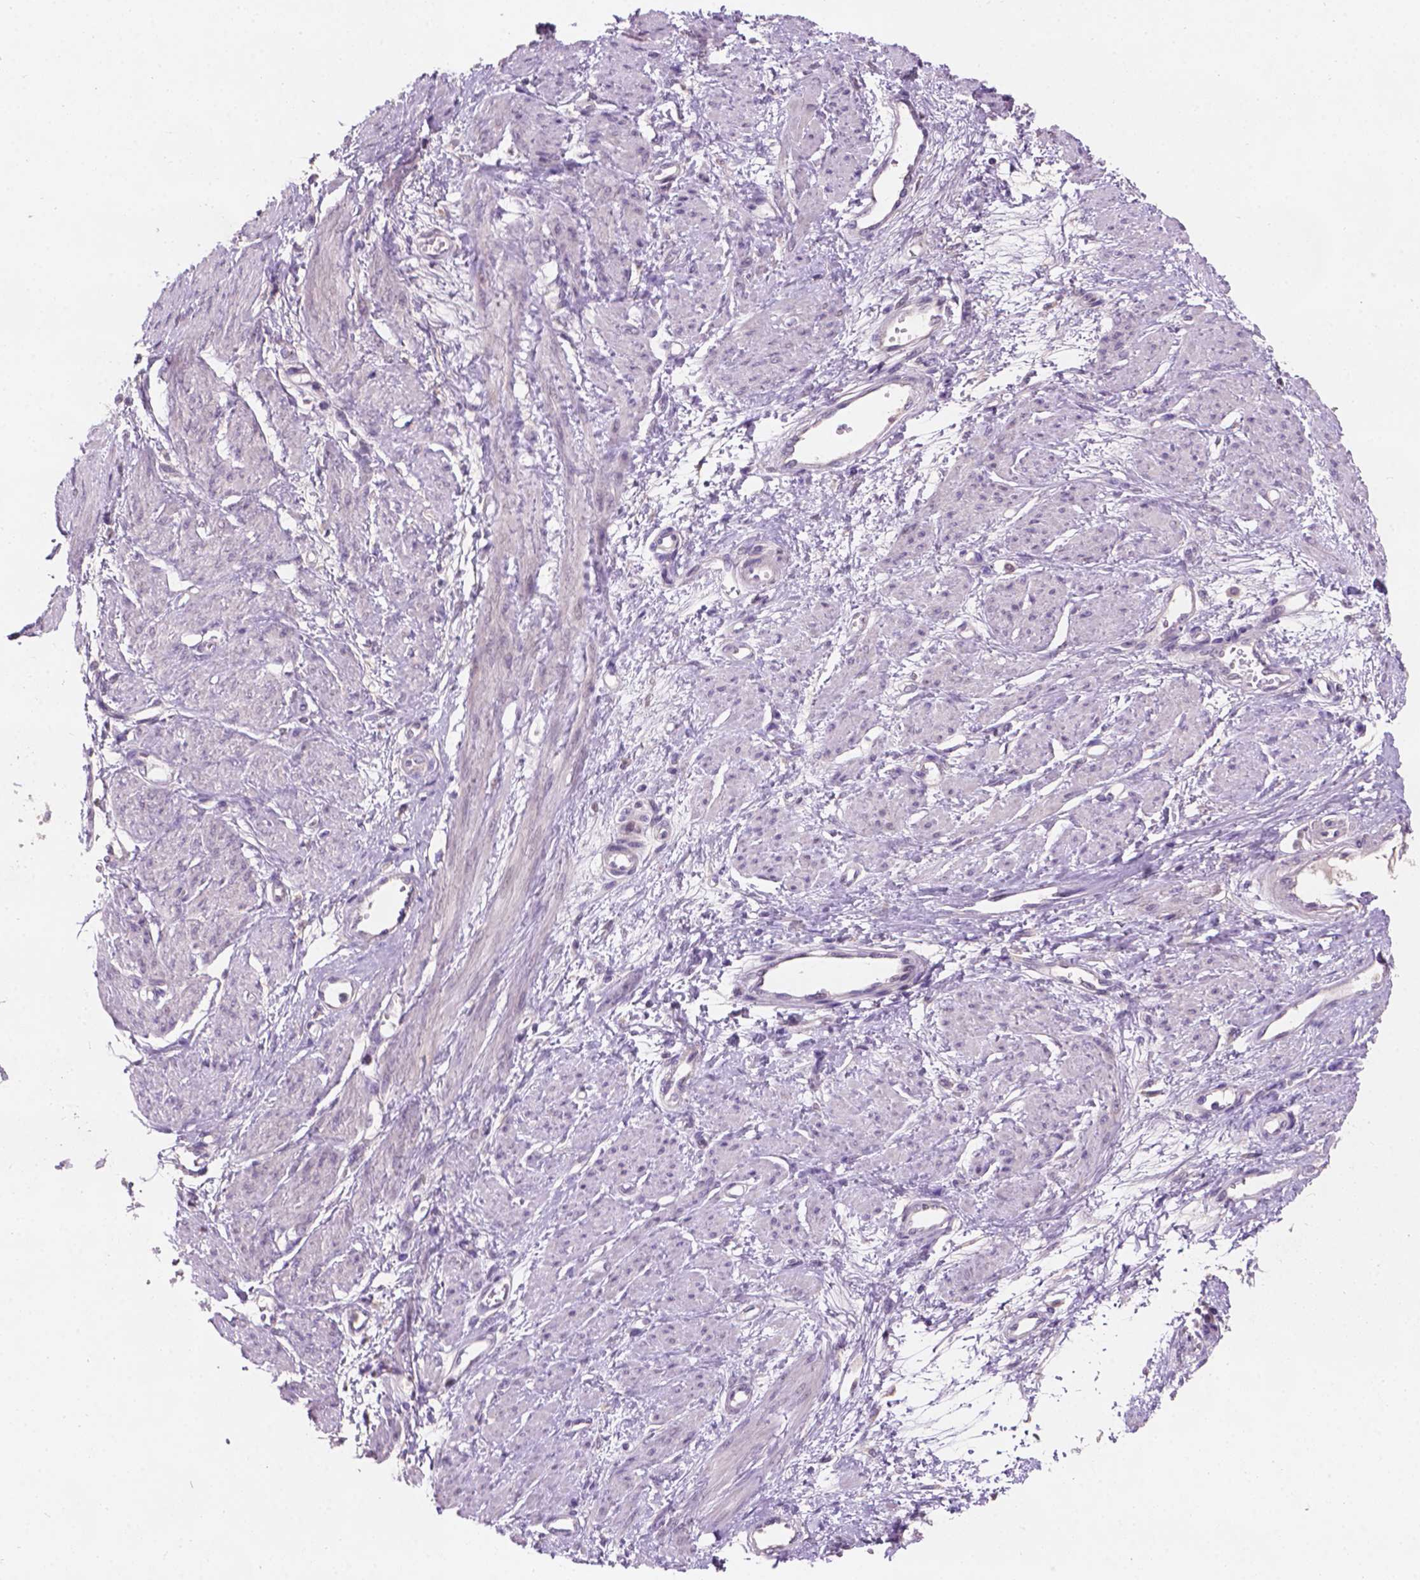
{"staining": {"intensity": "negative", "quantity": "none", "location": "none"}, "tissue": "smooth muscle", "cell_type": "Smooth muscle cells", "image_type": "normal", "snomed": [{"axis": "morphology", "description": "Normal tissue, NOS"}, {"axis": "topography", "description": "Smooth muscle"}, {"axis": "topography", "description": "Uterus"}], "caption": "Immunohistochemistry (IHC) photomicrograph of benign human smooth muscle stained for a protein (brown), which shows no staining in smooth muscle cells.", "gene": "GXYLT2", "patient": {"sex": "female", "age": 39}}